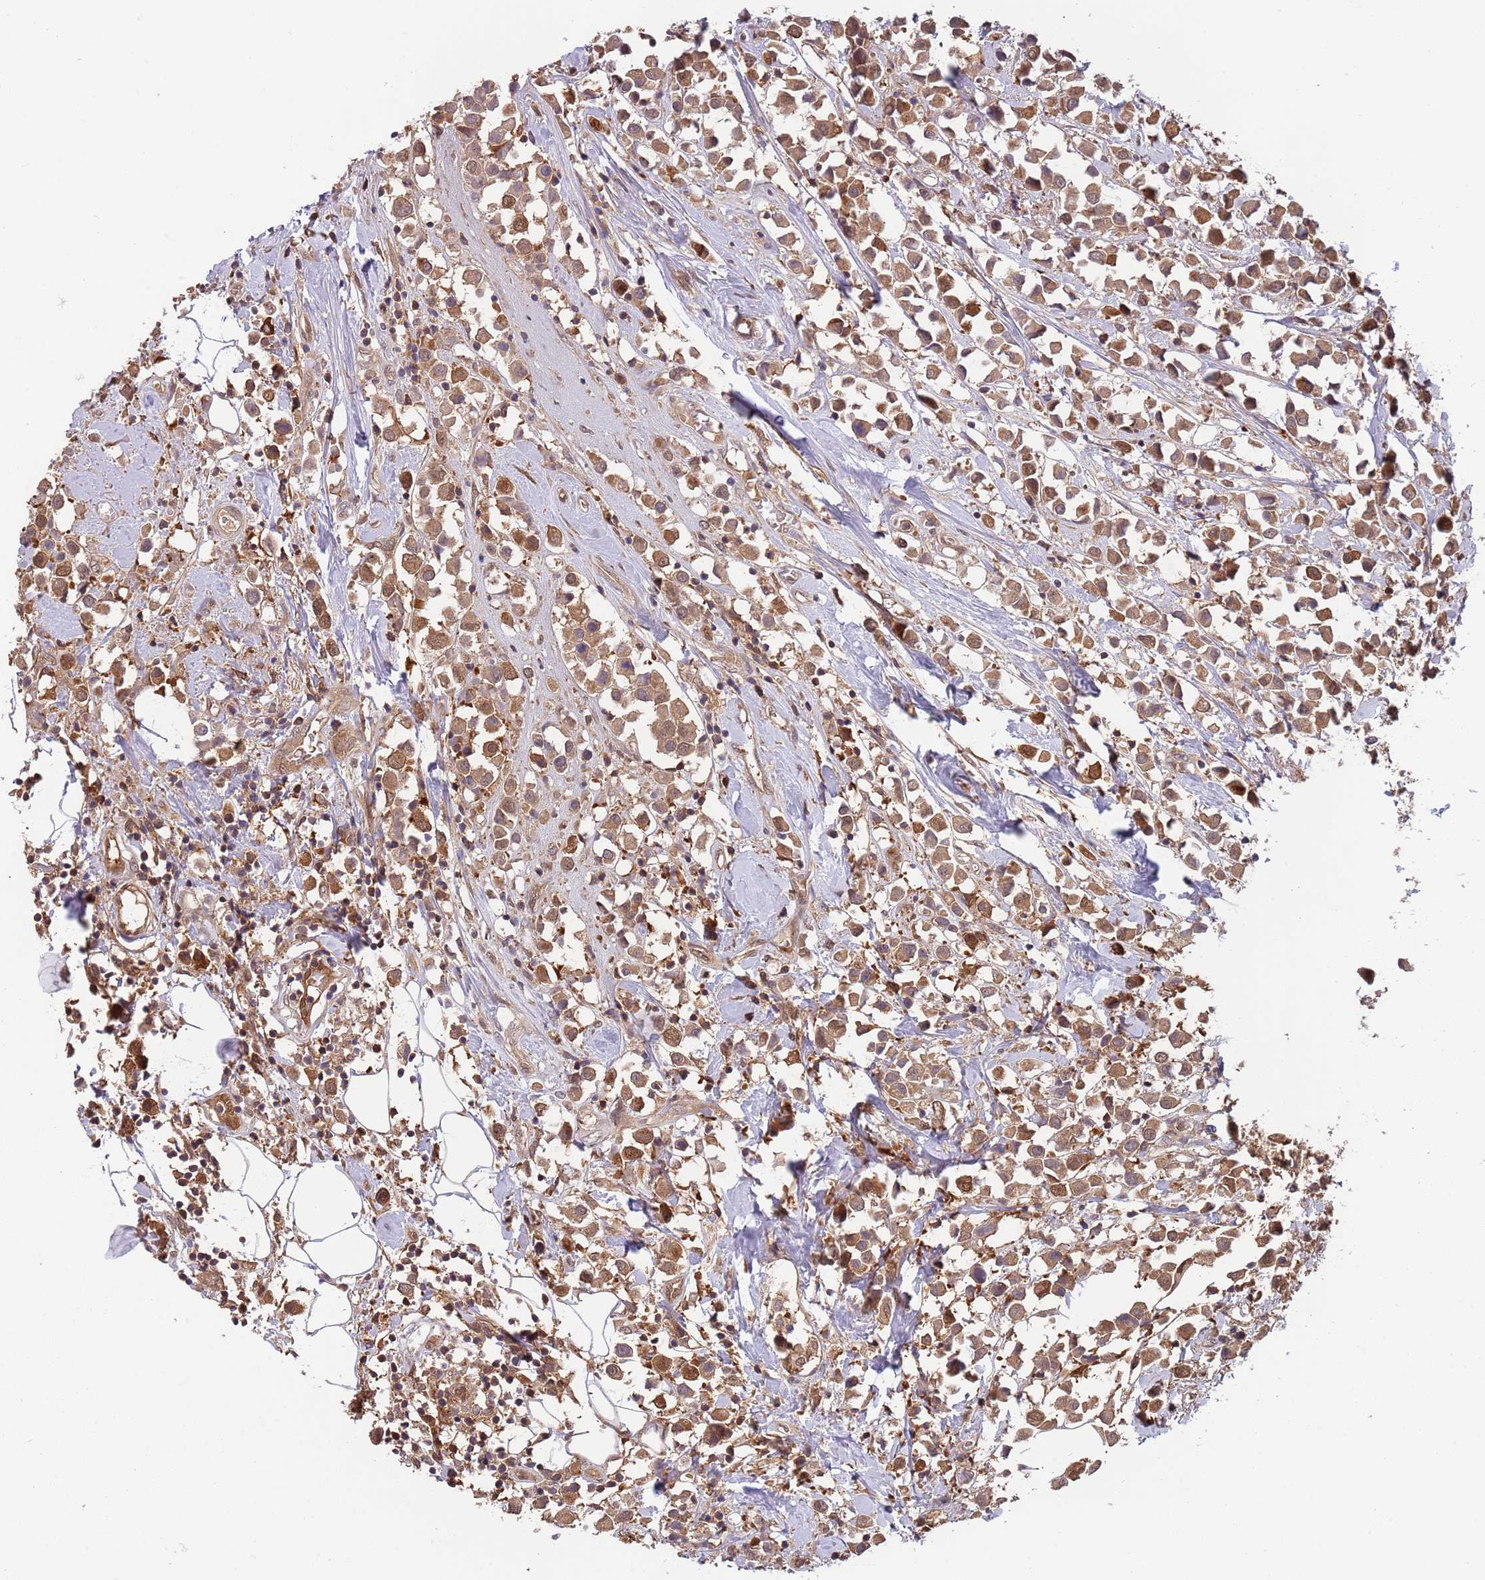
{"staining": {"intensity": "moderate", "quantity": ">75%", "location": "cytoplasmic/membranous"}, "tissue": "breast cancer", "cell_type": "Tumor cells", "image_type": "cancer", "snomed": [{"axis": "morphology", "description": "Duct carcinoma"}, {"axis": "topography", "description": "Breast"}], "caption": "A photomicrograph of human intraductal carcinoma (breast) stained for a protein exhibits moderate cytoplasmic/membranous brown staining in tumor cells.", "gene": "GSDMD", "patient": {"sex": "female", "age": 61}}